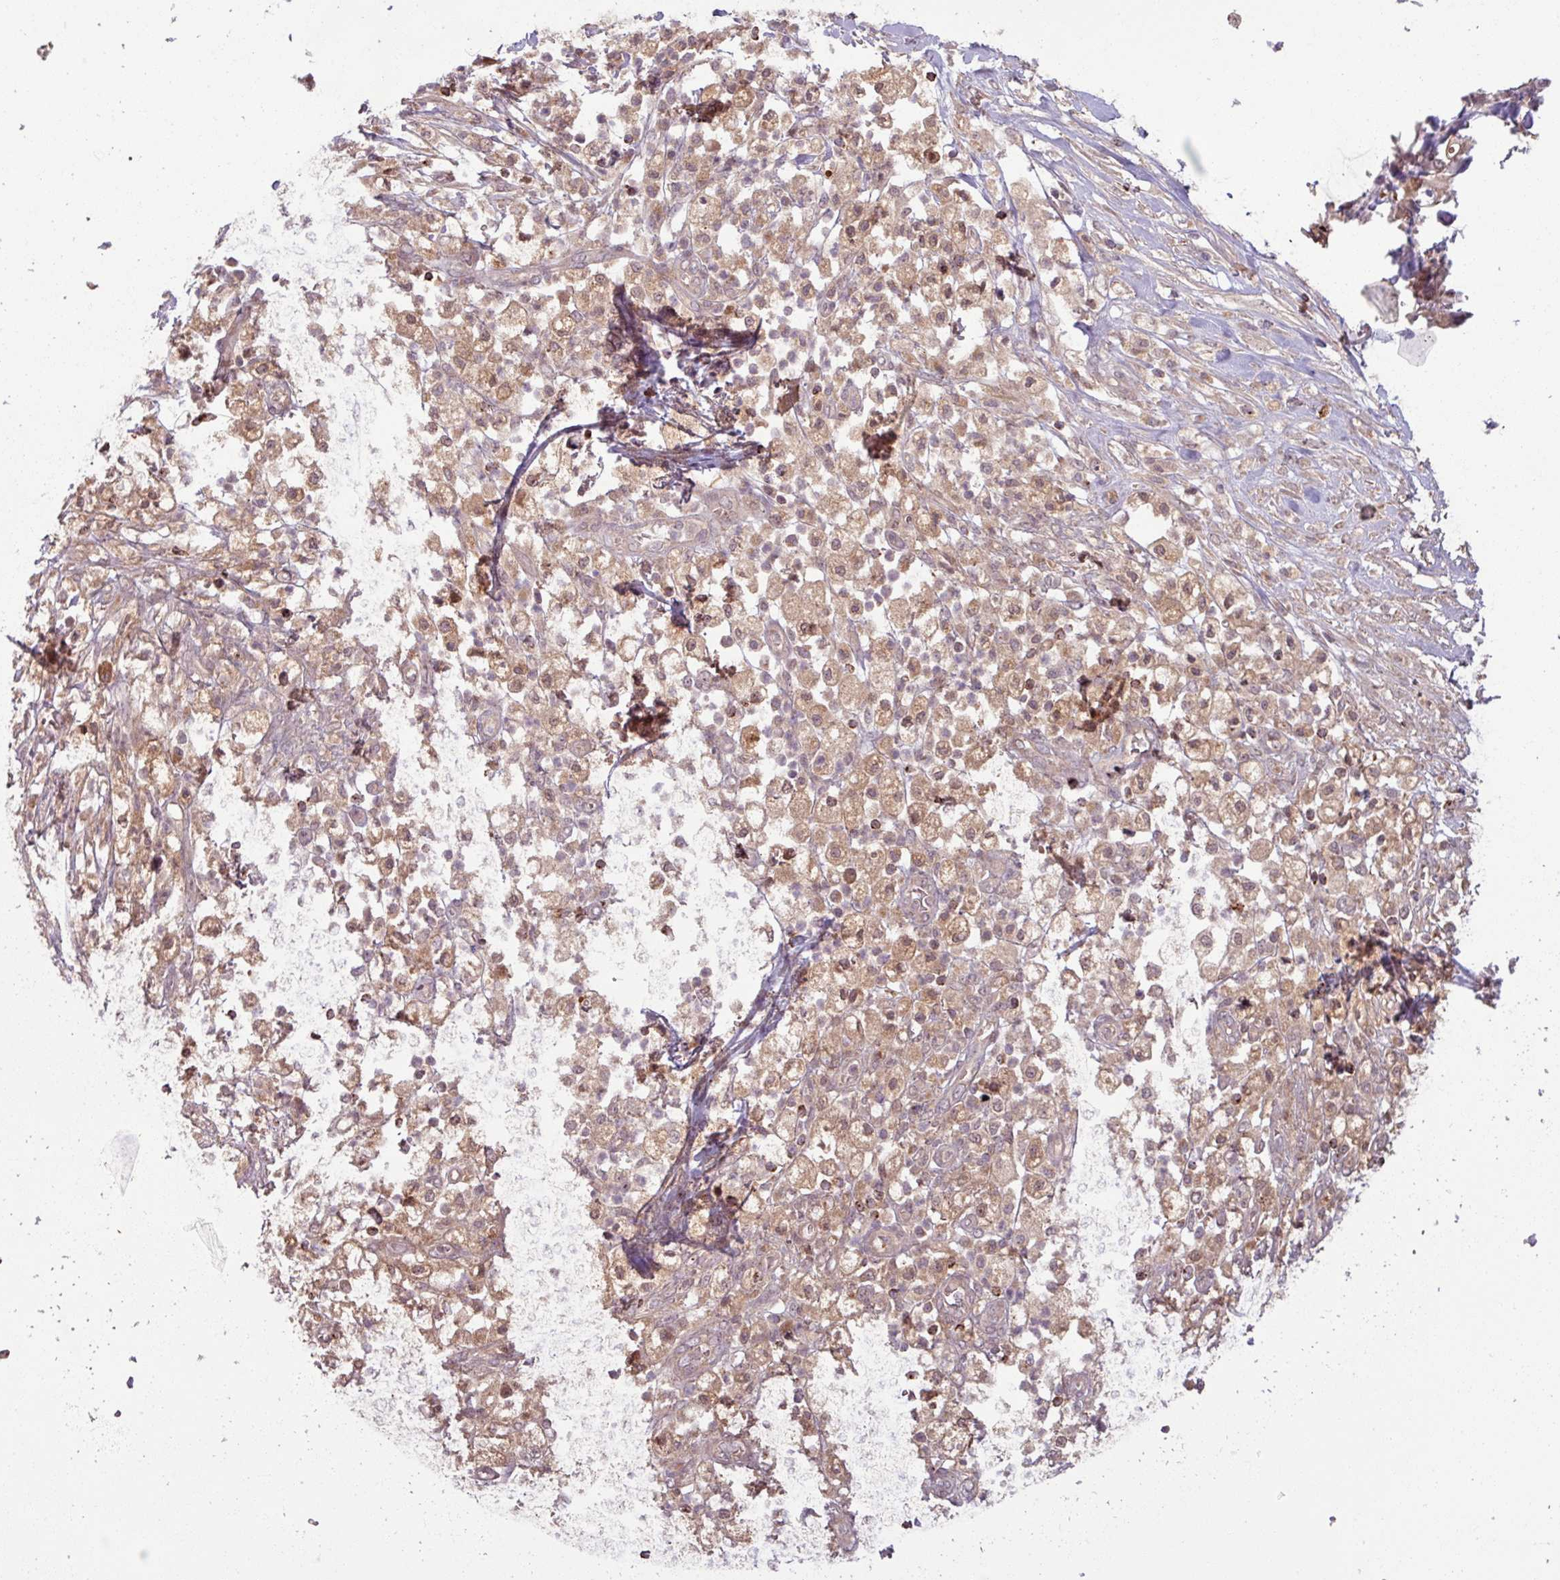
{"staining": {"intensity": "moderate", "quantity": ">75%", "location": "cytoplasmic/membranous,nuclear"}, "tissue": "pancreatic cancer", "cell_type": "Tumor cells", "image_type": "cancer", "snomed": [{"axis": "morphology", "description": "Adenocarcinoma, NOS"}, {"axis": "topography", "description": "Pancreas"}], "caption": "Pancreatic adenocarcinoma was stained to show a protein in brown. There is medium levels of moderate cytoplasmic/membranous and nuclear positivity in about >75% of tumor cells. (IHC, brightfield microscopy, high magnification).", "gene": "OR6B1", "patient": {"sex": "female", "age": 72}}